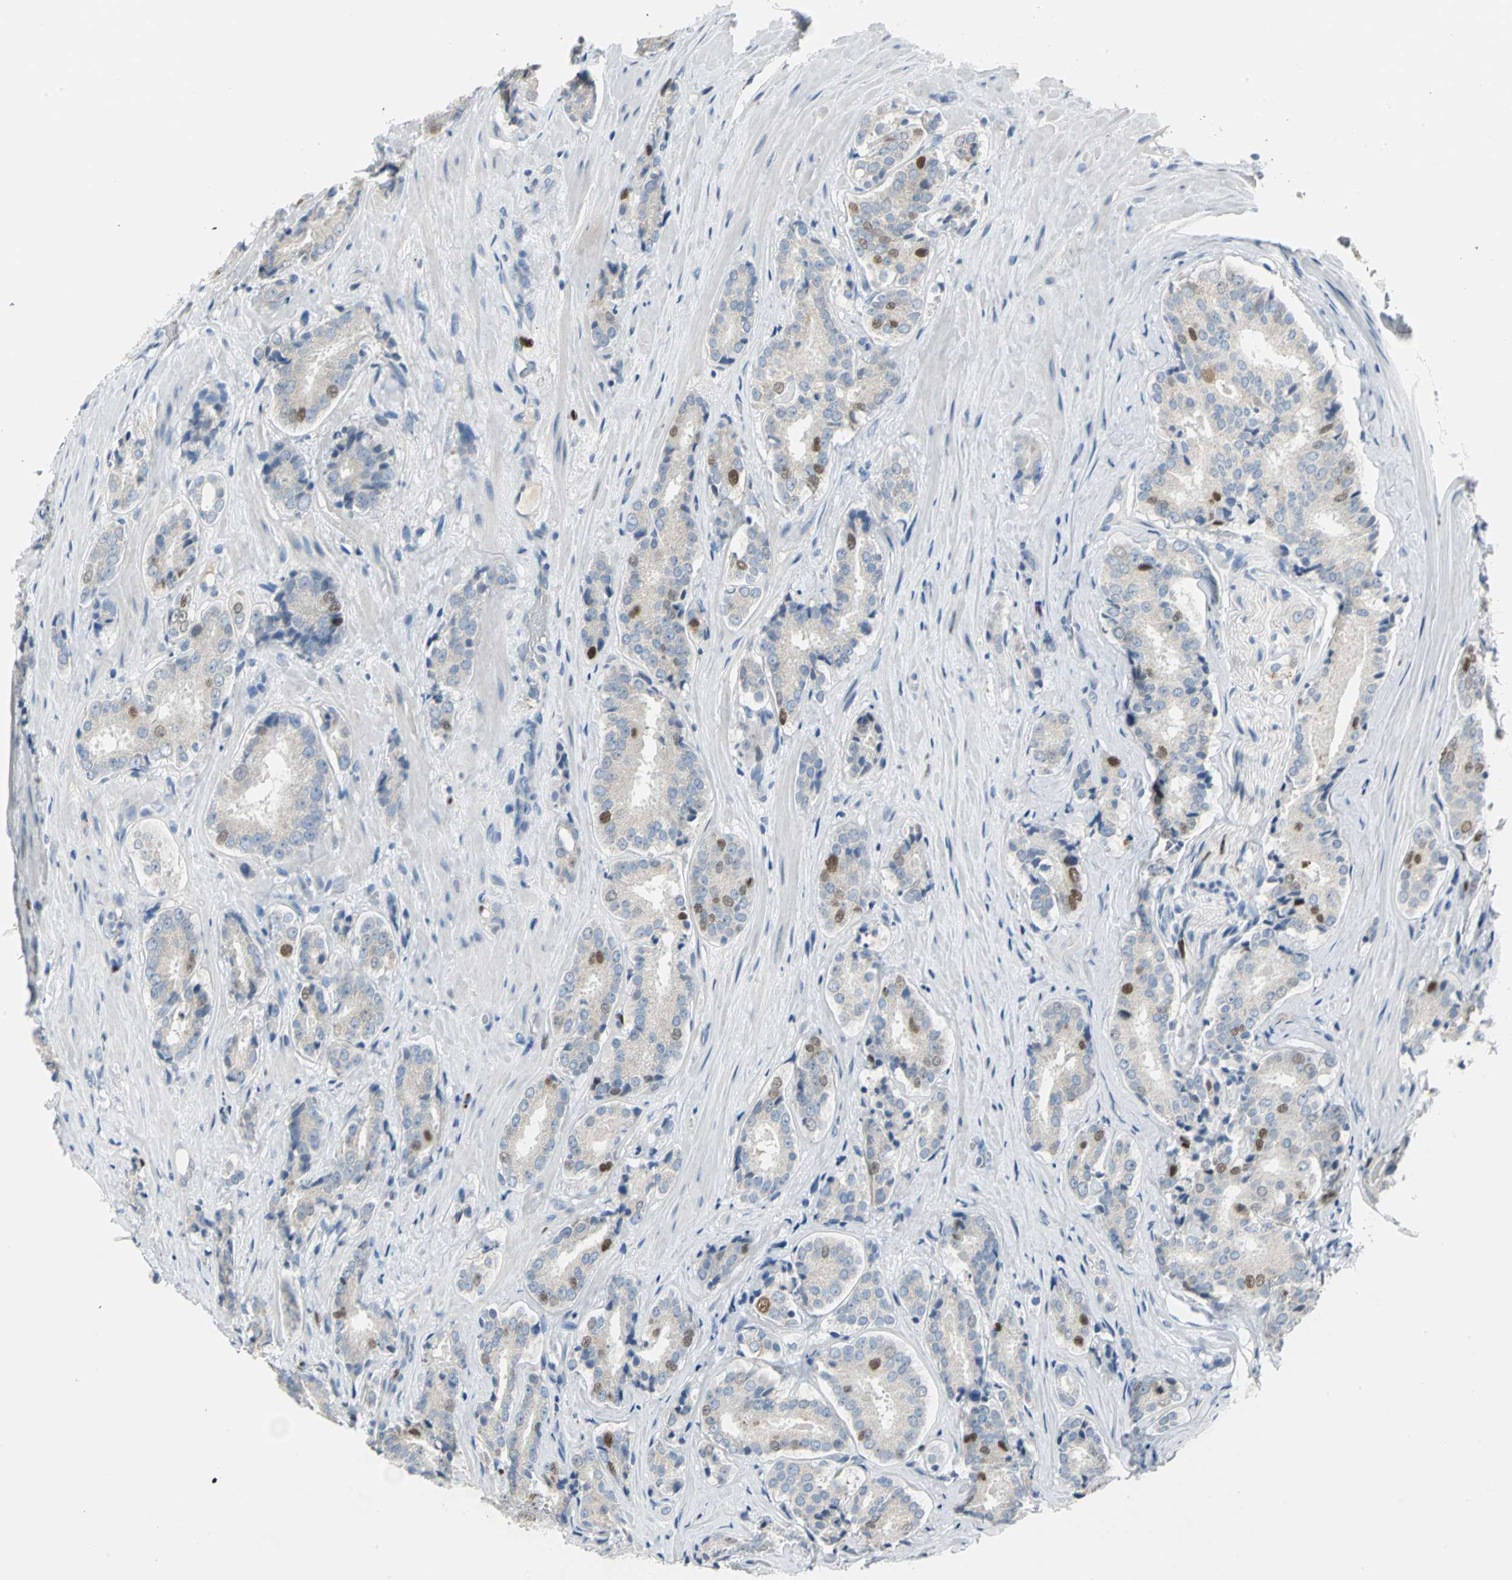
{"staining": {"intensity": "strong", "quantity": "<25%", "location": "nuclear"}, "tissue": "prostate cancer", "cell_type": "Tumor cells", "image_type": "cancer", "snomed": [{"axis": "morphology", "description": "Adenocarcinoma, High grade"}, {"axis": "topography", "description": "Prostate"}], "caption": "IHC micrograph of human adenocarcinoma (high-grade) (prostate) stained for a protein (brown), which exhibits medium levels of strong nuclear positivity in approximately <25% of tumor cells.", "gene": "MCM4", "patient": {"sex": "male", "age": 70}}